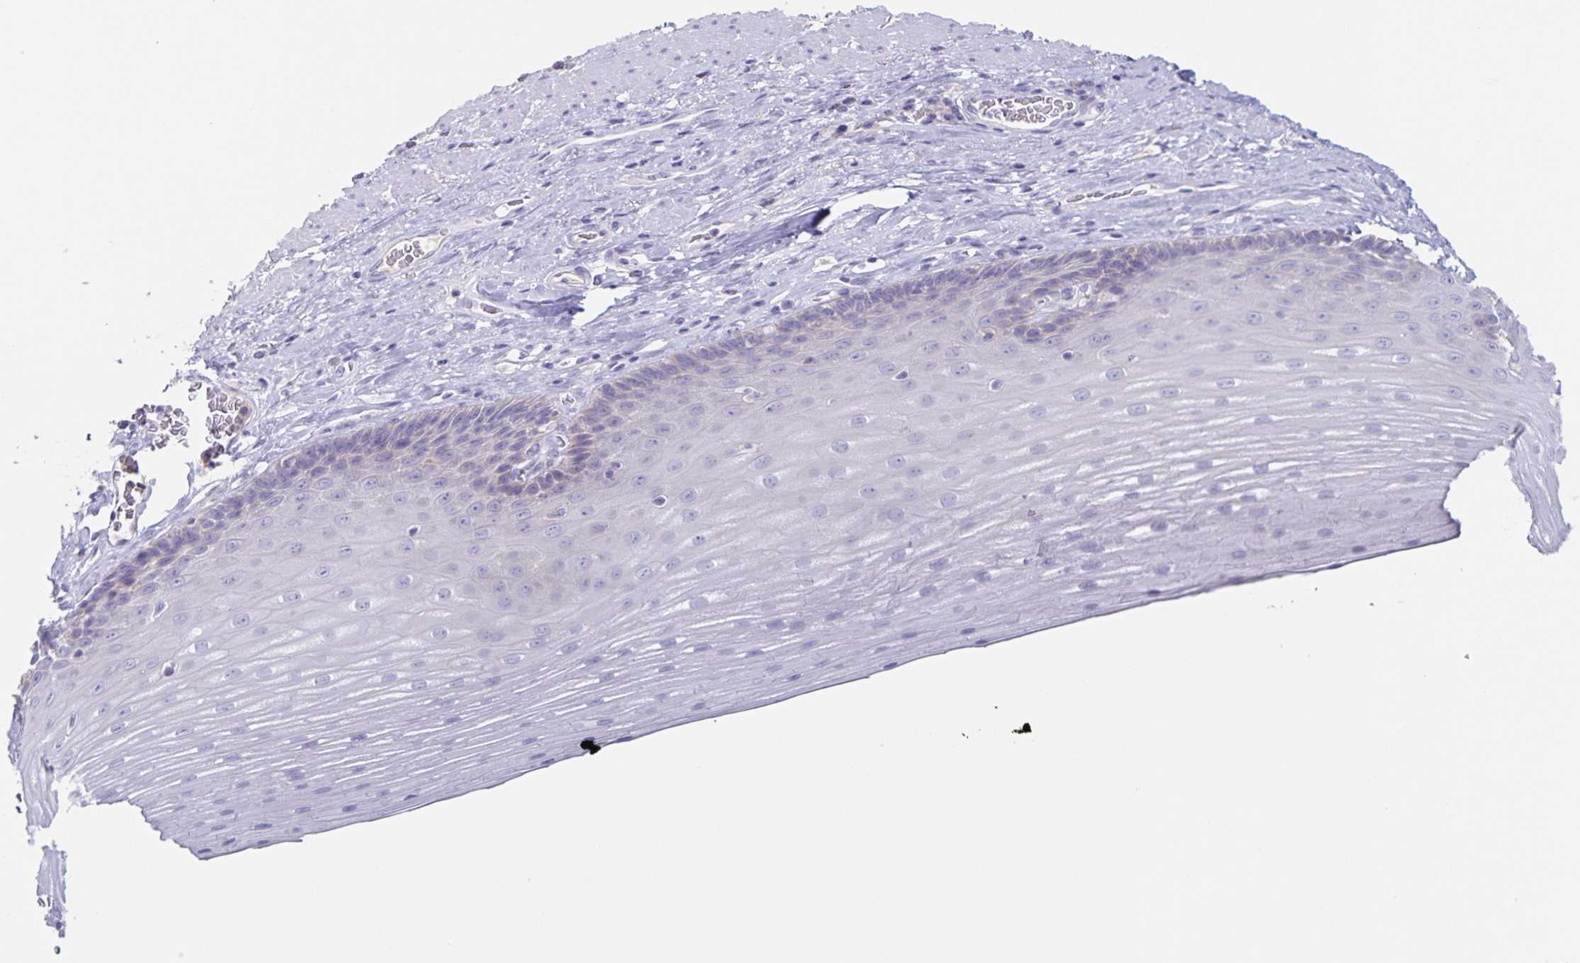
{"staining": {"intensity": "negative", "quantity": "none", "location": "none"}, "tissue": "esophagus", "cell_type": "Squamous epithelial cells", "image_type": "normal", "snomed": [{"axis": "morphology", "description": "Normal tissue, NOS"}, {"axis": "topography", "description": "Esophagus"}], "caption": "A histopathology image of human esophagus is negative for staining in squamous epithelial cells. (Brightfield microscopy of DAB IHC at high magnification).", "gene": "RPL36A", "patient": {"sex": "male", "age": 62}}